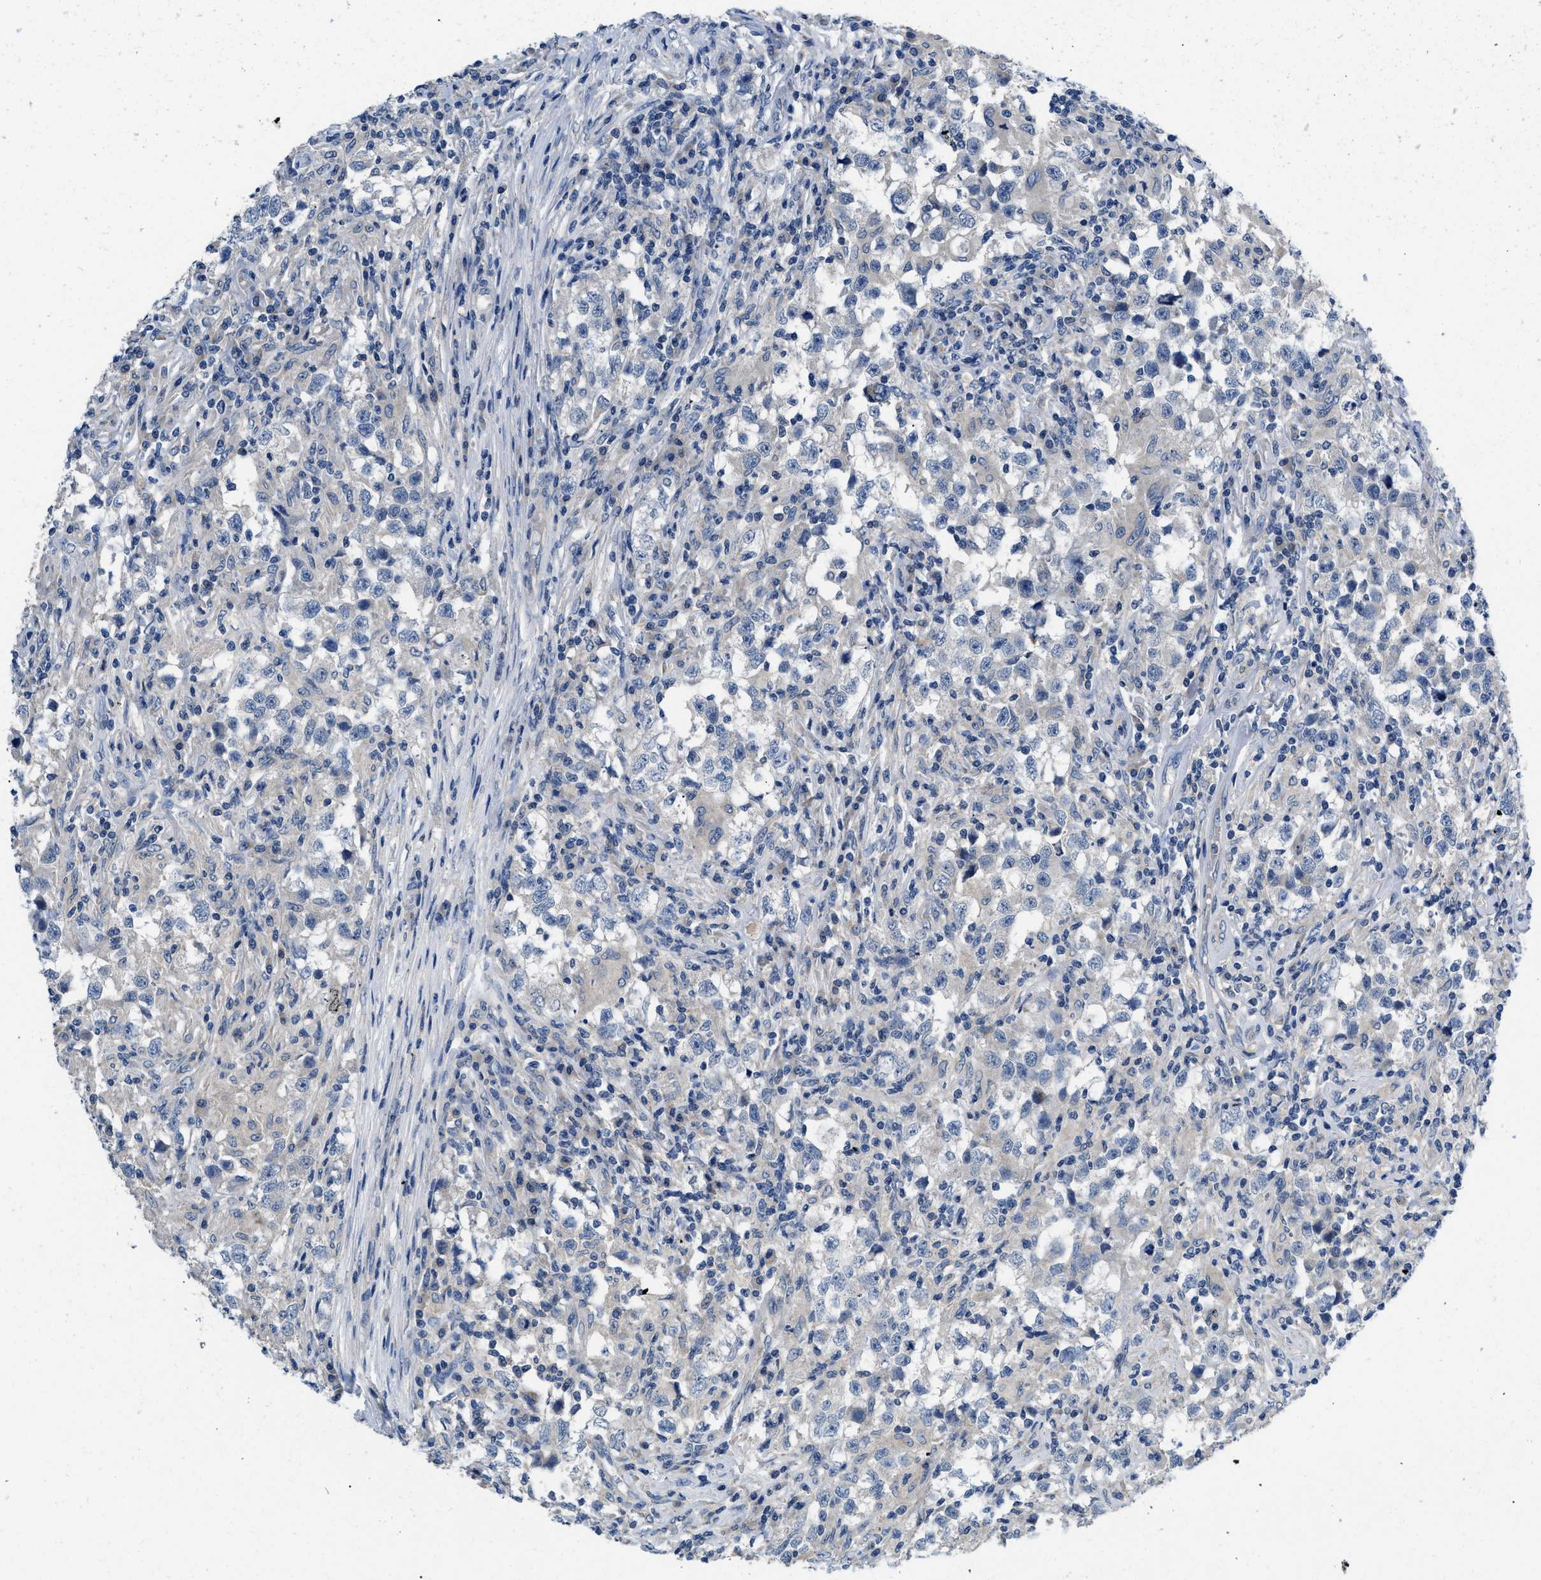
{"staining": {"intensity": "negative", "quantity": "none", "location": "none"}, "tissue": "testis cancer", "cell_type": "Tumor cells", "image_type": "cancer", "snomed": [{"axis": "morphology", "description": "Carcinoma, Embryonal, NOS"}, {"axis": "topography", "description": "Testis"}], "caption": "Immunohistochemistry (IHC) micrograph of human testis embryonal carcinoma stained for a protein (brown), which displays no staining in tumor cells.", "gene": "PYY", "patient": {"sex": "male", "age": 21}}